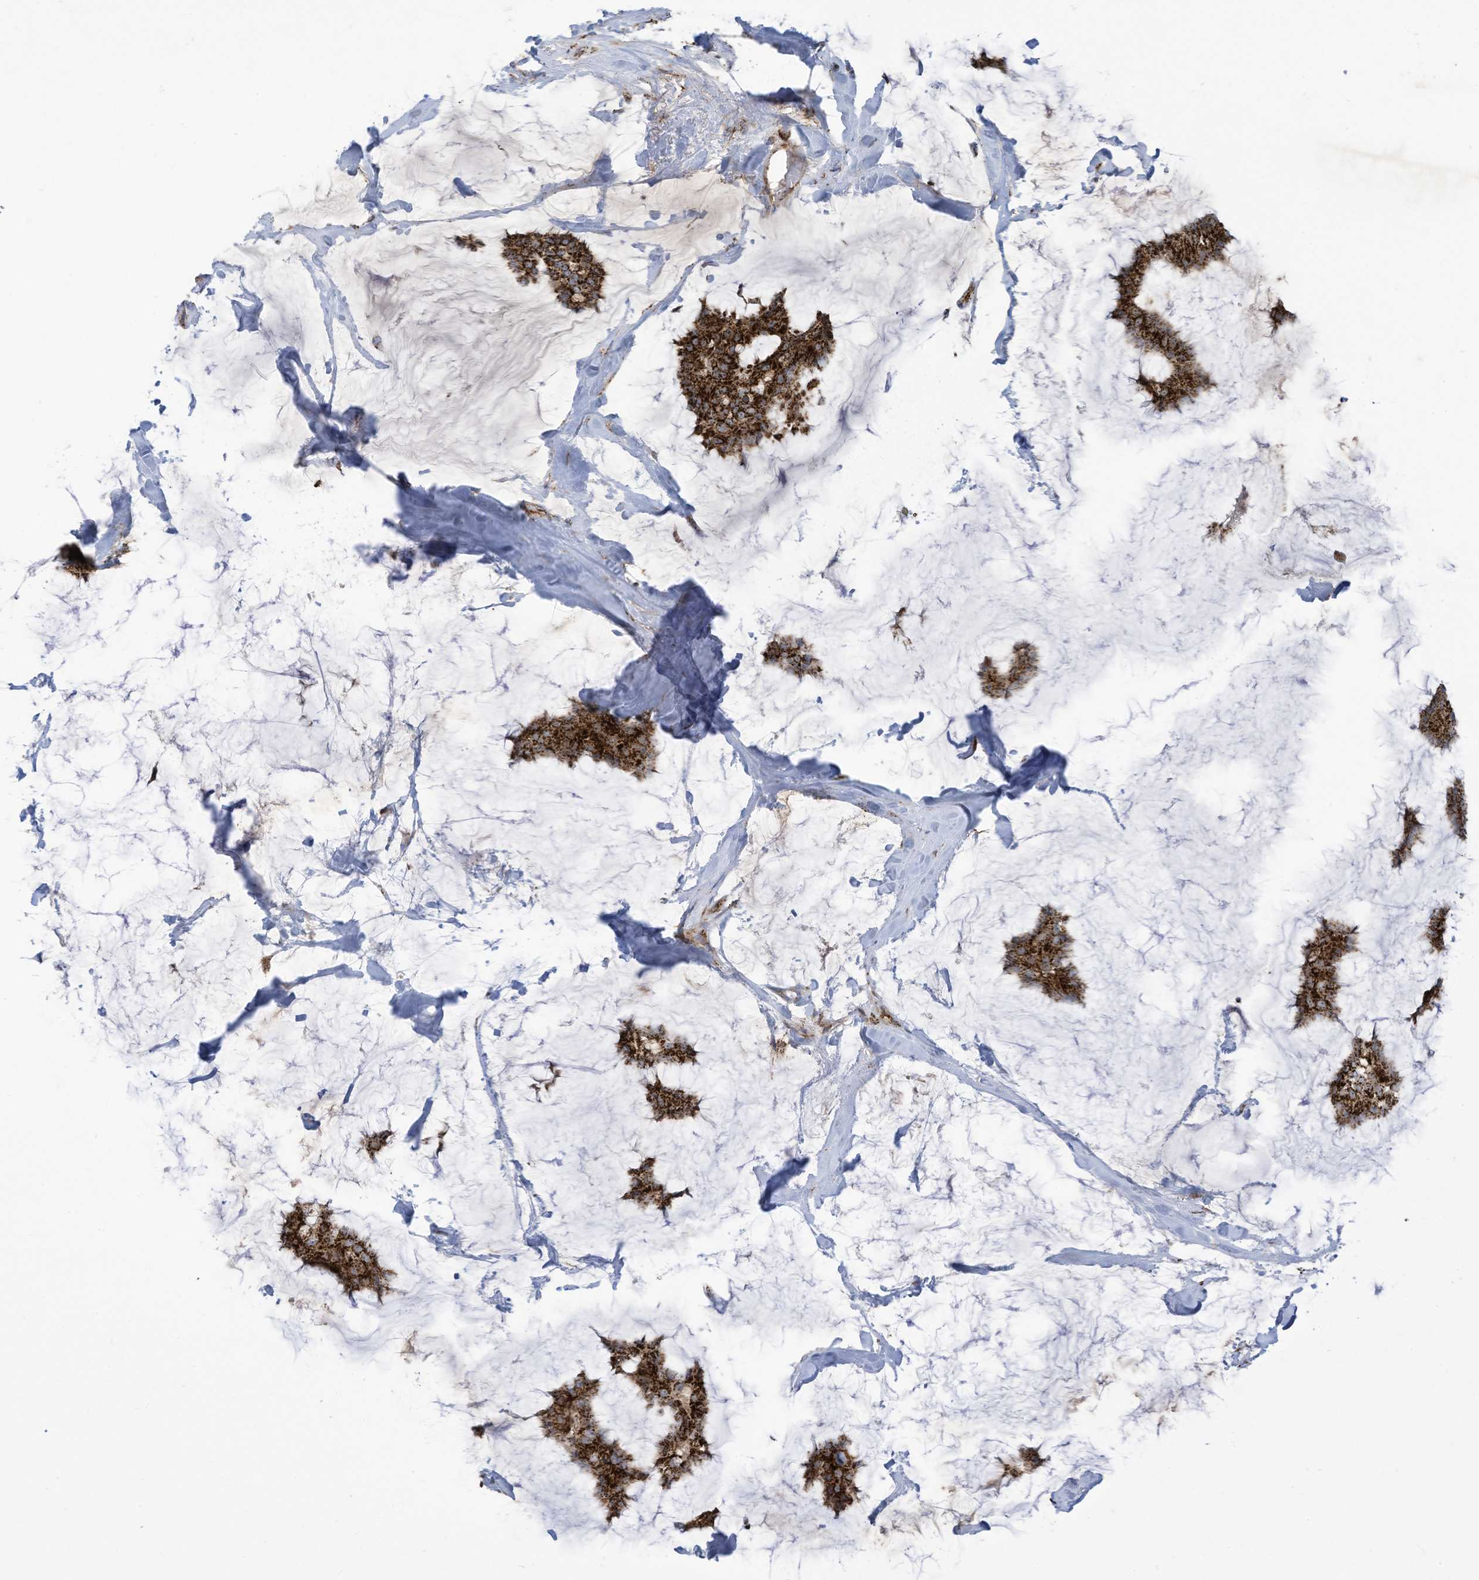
{"staining": {"intensity": "strong", "quantity": ">75%", "location": "cytoplasmic/membranous"}, "tissue": "breast cancer", "cell_type": "Tumor cells", "image_type": "cancer", "snomed": [{"axis": "morphology", "description": "Duct carcinoma"}, {"axis": "topography", "description": "Breast"}], "caption": "Strong cytoplasmic/membranous positivity is appreciated in about >75% of tumor cells in breast cancer.", "gene": "COX10", "patient": {"sex": "female", "age": 93}}